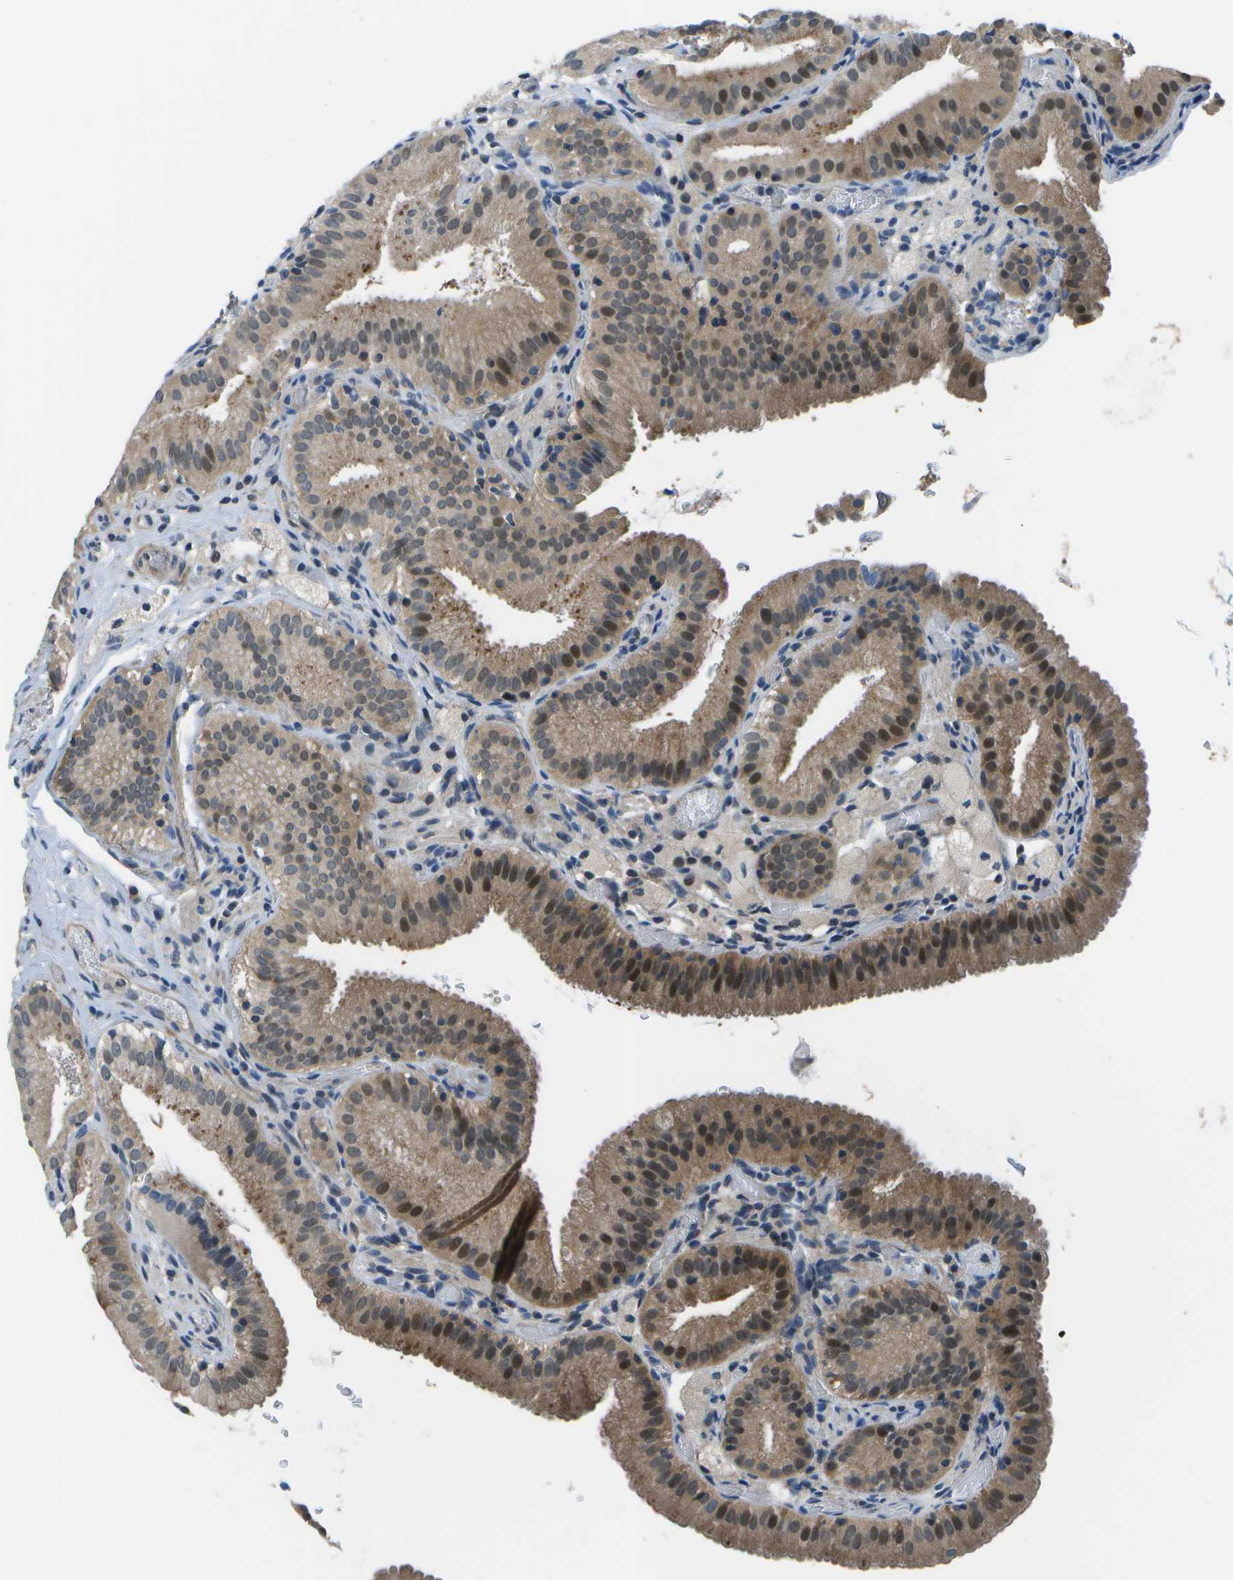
{"staining": {"intensity": "moderate", "quantity": "25%-75%", "location": "cytoplasmic/membranous,nuclear"}, "tissue": "gallbladder", "cell_type": "Glandular cells", "image_type": "normal", "snomed": [{"axis": "morphology", "description": "Normal tissue, NOS"}, {"axis": "topography", "description": "Gallbladder"}], "caption": "A micrograph showing moderate cytoplasmic/membranous,nuclear positivity in approximately 25%-75% of glandular cells in unremarkable gallbladder, as visualized by brown immunohistochemical staining.", "gene": "ENPP5", "patient": {"sex": "male", "age": 54}}